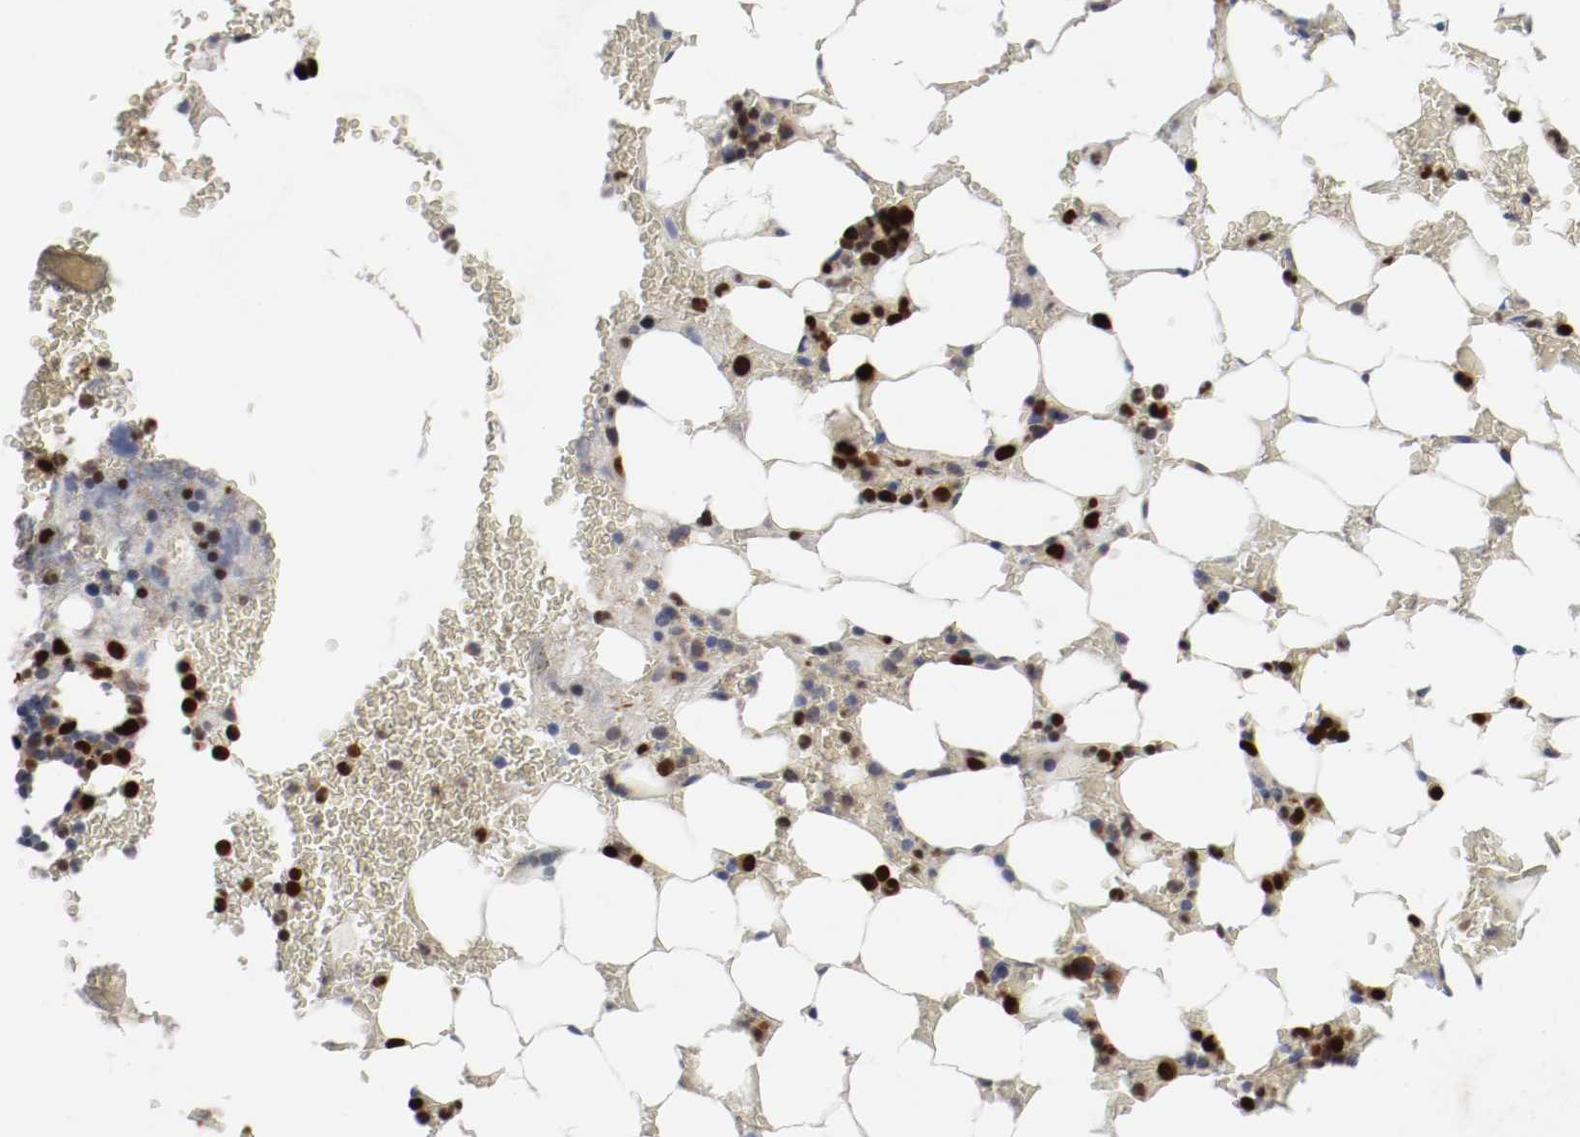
{"staining": {"intensity": "strong", "quantity": "25%-75%", "location": "nuclear"}, "tissue": "bone marrow", "cell_type": "Hematopoietic cells", "image_type": "normal", "snomed": [{"axis": "morphology", "description": "Normal tissue, NOS"}, {"axis": "topography", "description": "Bone marrow"}], "caption": "This micrograph exhibits immunohistochemistry staining of benign human bone marrow, with high strong nuclear staining in approximately 25%-75% of hematopoietic cells.", "gene": "MCM6", "patient": {"sex": "female", "age": 73}}